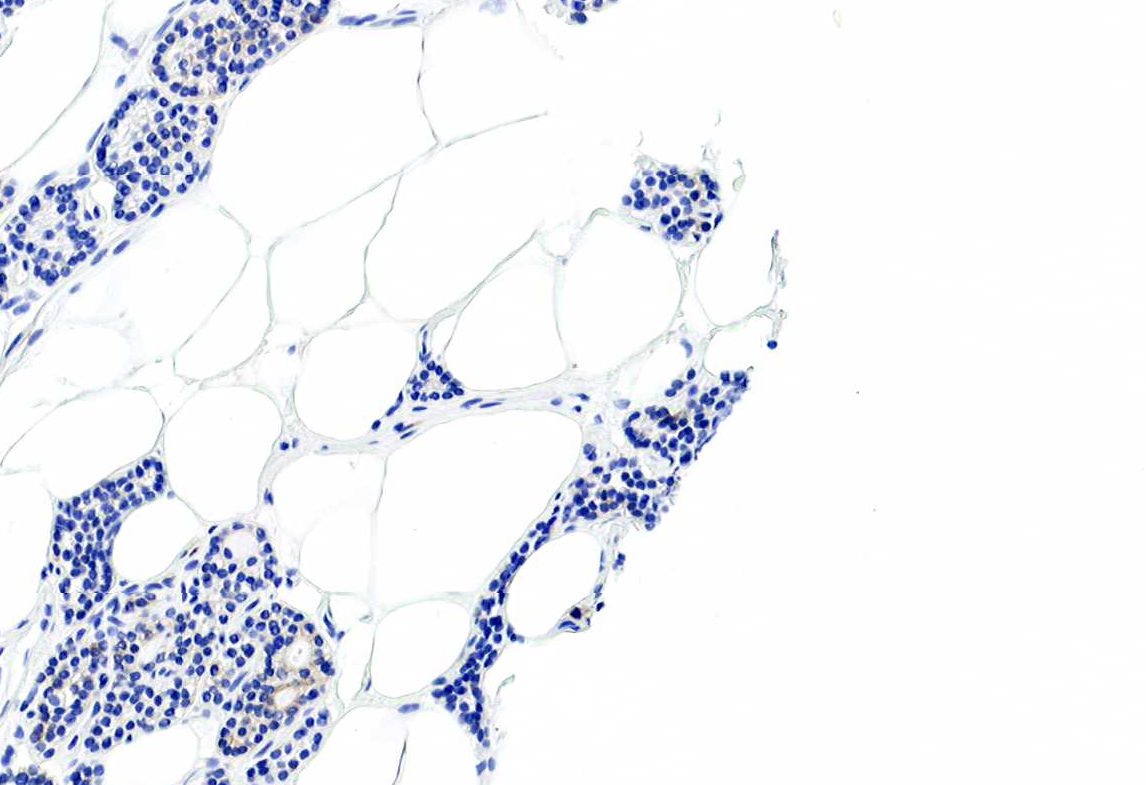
{"staining": {"intensity": "weak", "quantity": ">75%", "location": "cytoplasmic/membranous"}, "tissue": "parathyroid gland", "cell_type": "Glandular cells", "image_type": "normal", "snomed": [{"axis": "morphology", "description": "Normal tissue, NOS"}, {"axis": "topography", "description": "Parathyroid gland"}], "caption": "This histopathology image demonstrates benign parathyroid gland stained with immunohistochemistry to label a protein in brown. The cytoplasmic/membranous of glandular cells show weak positivity for the protein. Nuclei are counter-stained blue.", "gene": "KRT7", "patient": {"sex": "male", "age": 54}}